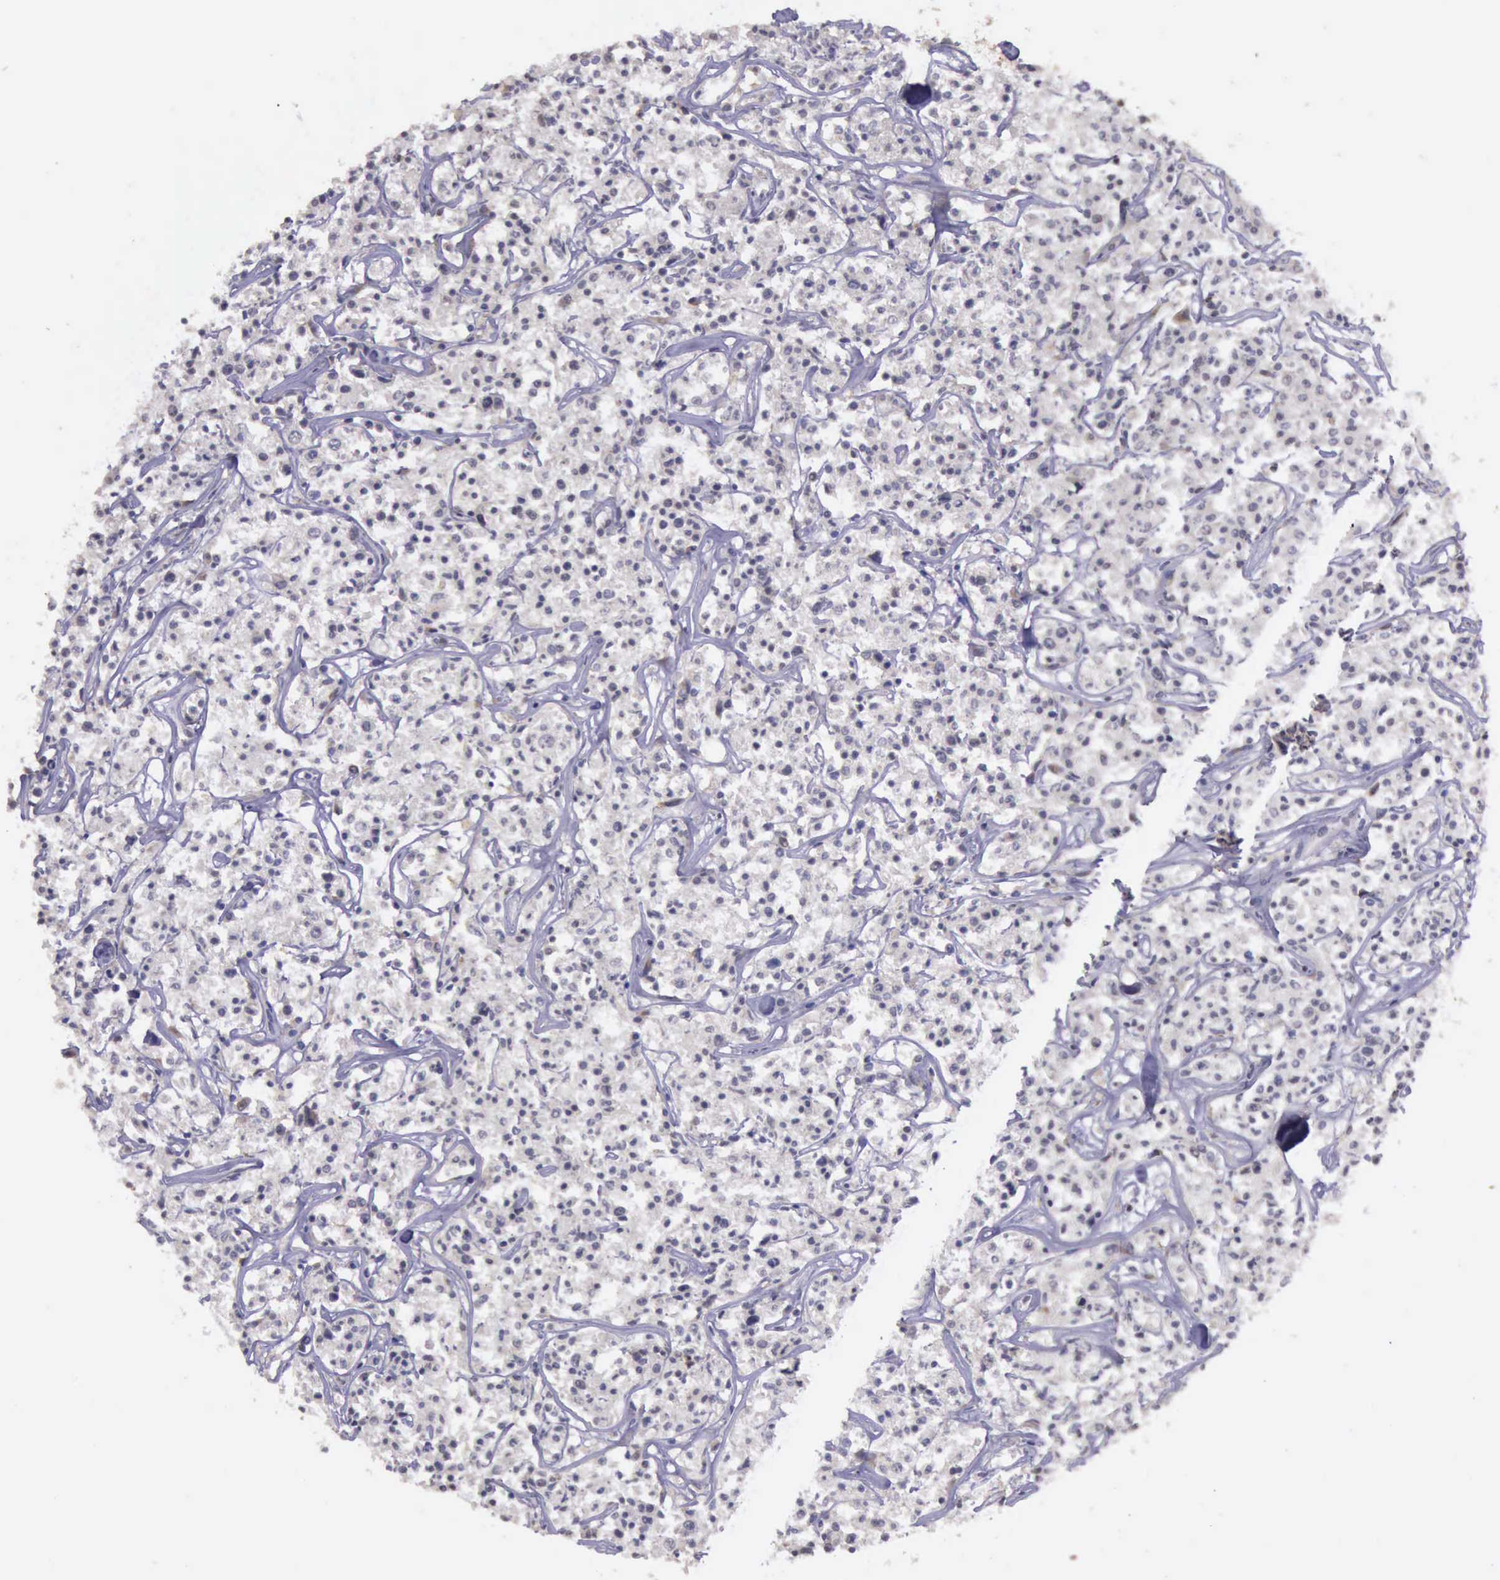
{"staining": {"intensity": "negative", "quantity": "none", "location": "none"}, "tissue": "lymphoma", "cell_type": "Tumor cells", "image_type": "cancer", "snomed": [{"axis": "morphology", "description": "Malignant lymphoma, non-Hodgkin's type, Low grade"}, {"axis": "topography", "description": "Small intestine"}], "caption": "The image displays no staining of tumor cells in low-grade malignant lymphoma, non-Hodgkin's type.", "gene": "EIF5", "patient": {"sex": "female", "age": 59}}